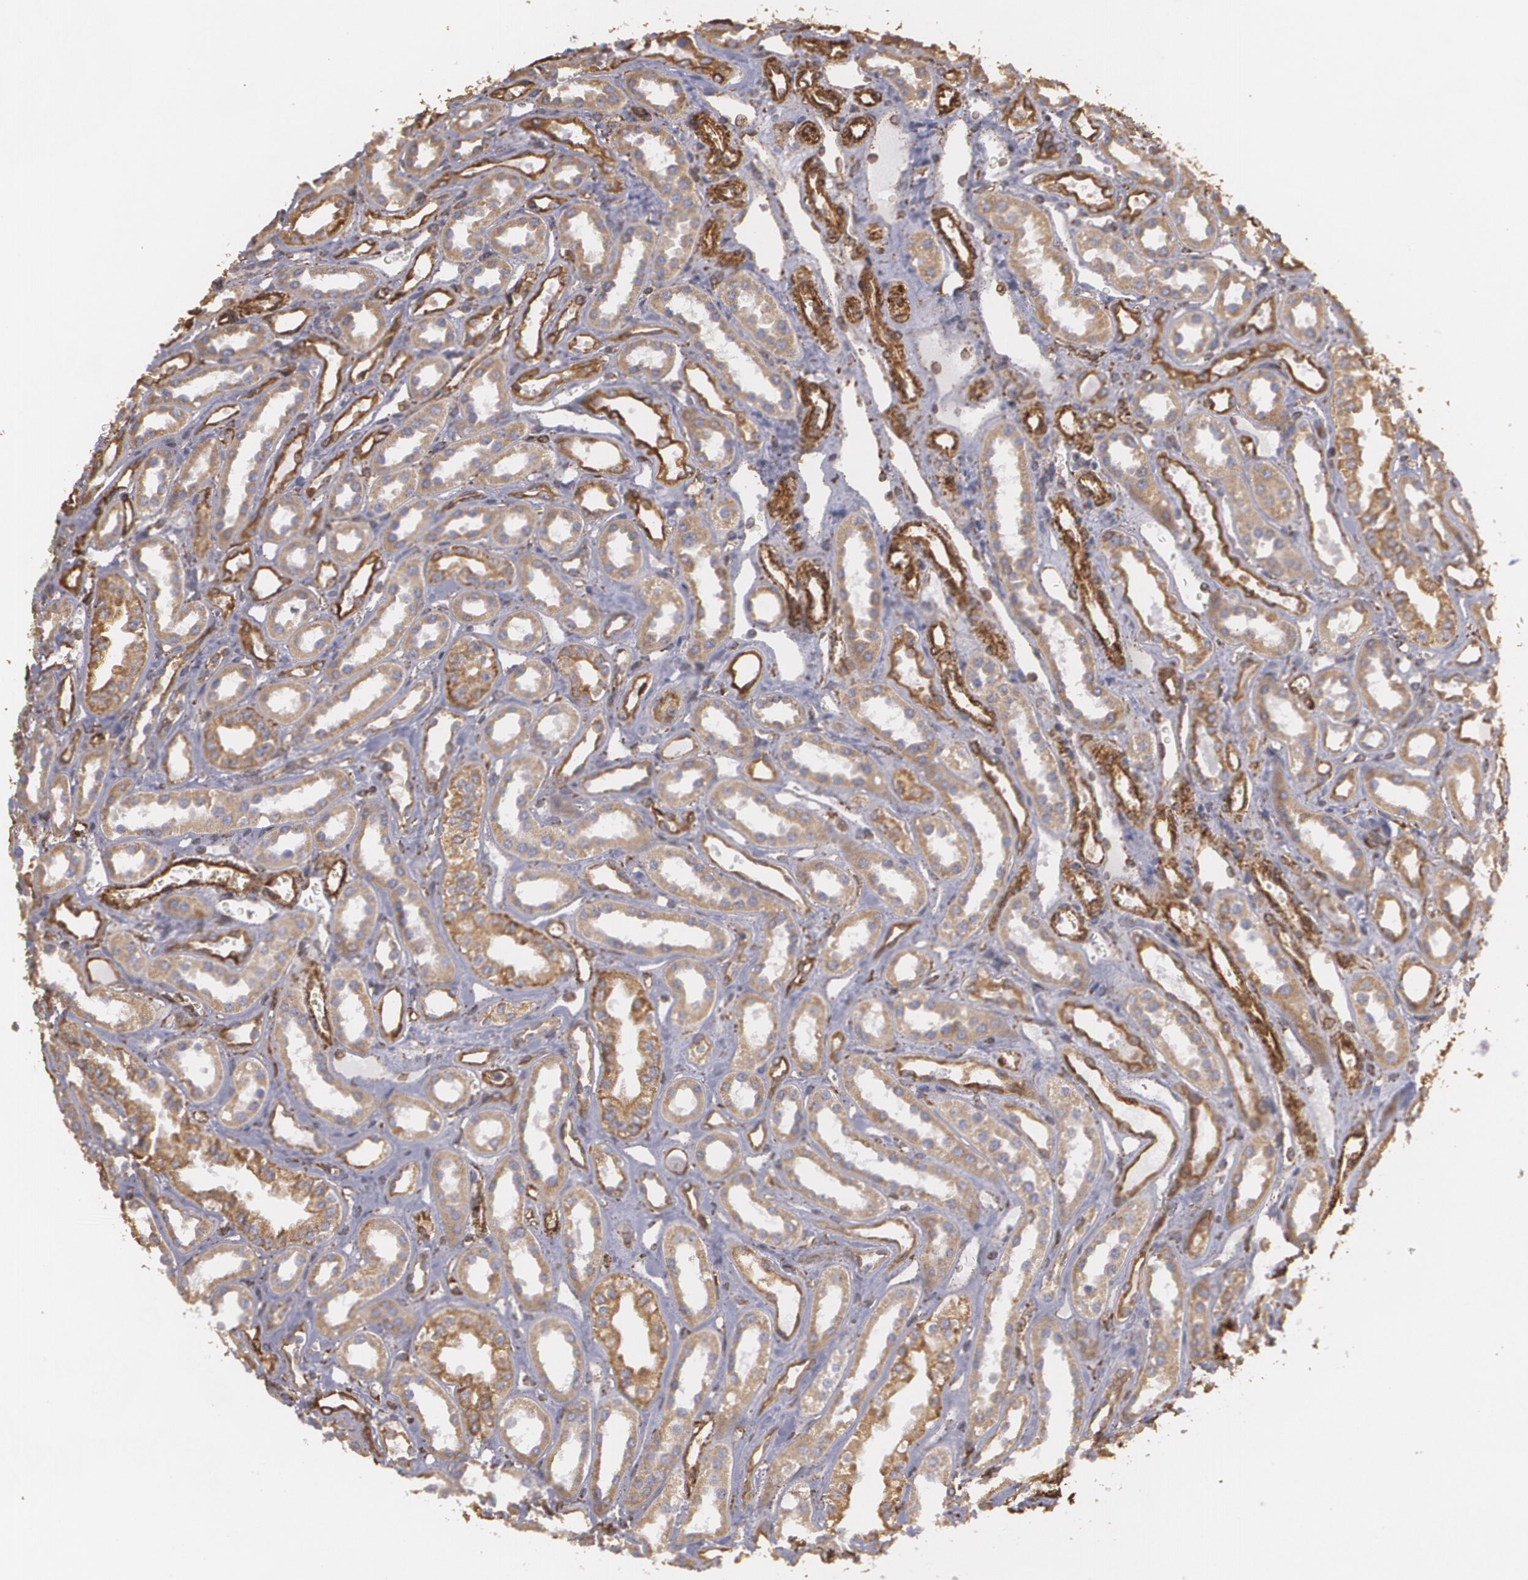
{"staining": {"intensity": "moderate", "quantity": "25%-75%", "location": "cytoplasmic/membranous"}, "tissue": "kidney", "cell_type": "Cells in glomeruli", "image_type": "normal", "snomed": [{"axis": "morphology", "description": "Normal tissue, NOS"}, {"axis": "topography", "description": "Kidney"}], "caption": "Immunohistochemistry of unremarkable human kidney demonstrates medium levels of moderate cytoplasmic/membranous positivity in approximately 25%-75% of cells in glomeruli. The staining was performed using DAB (3,3'-diaminobenzidine), with brown indicating positive protein expression. Nuclei are stained blue with hematoxylin.", "gene": "CYB5R3", "patient": {"sex": "female", "age": 52}}